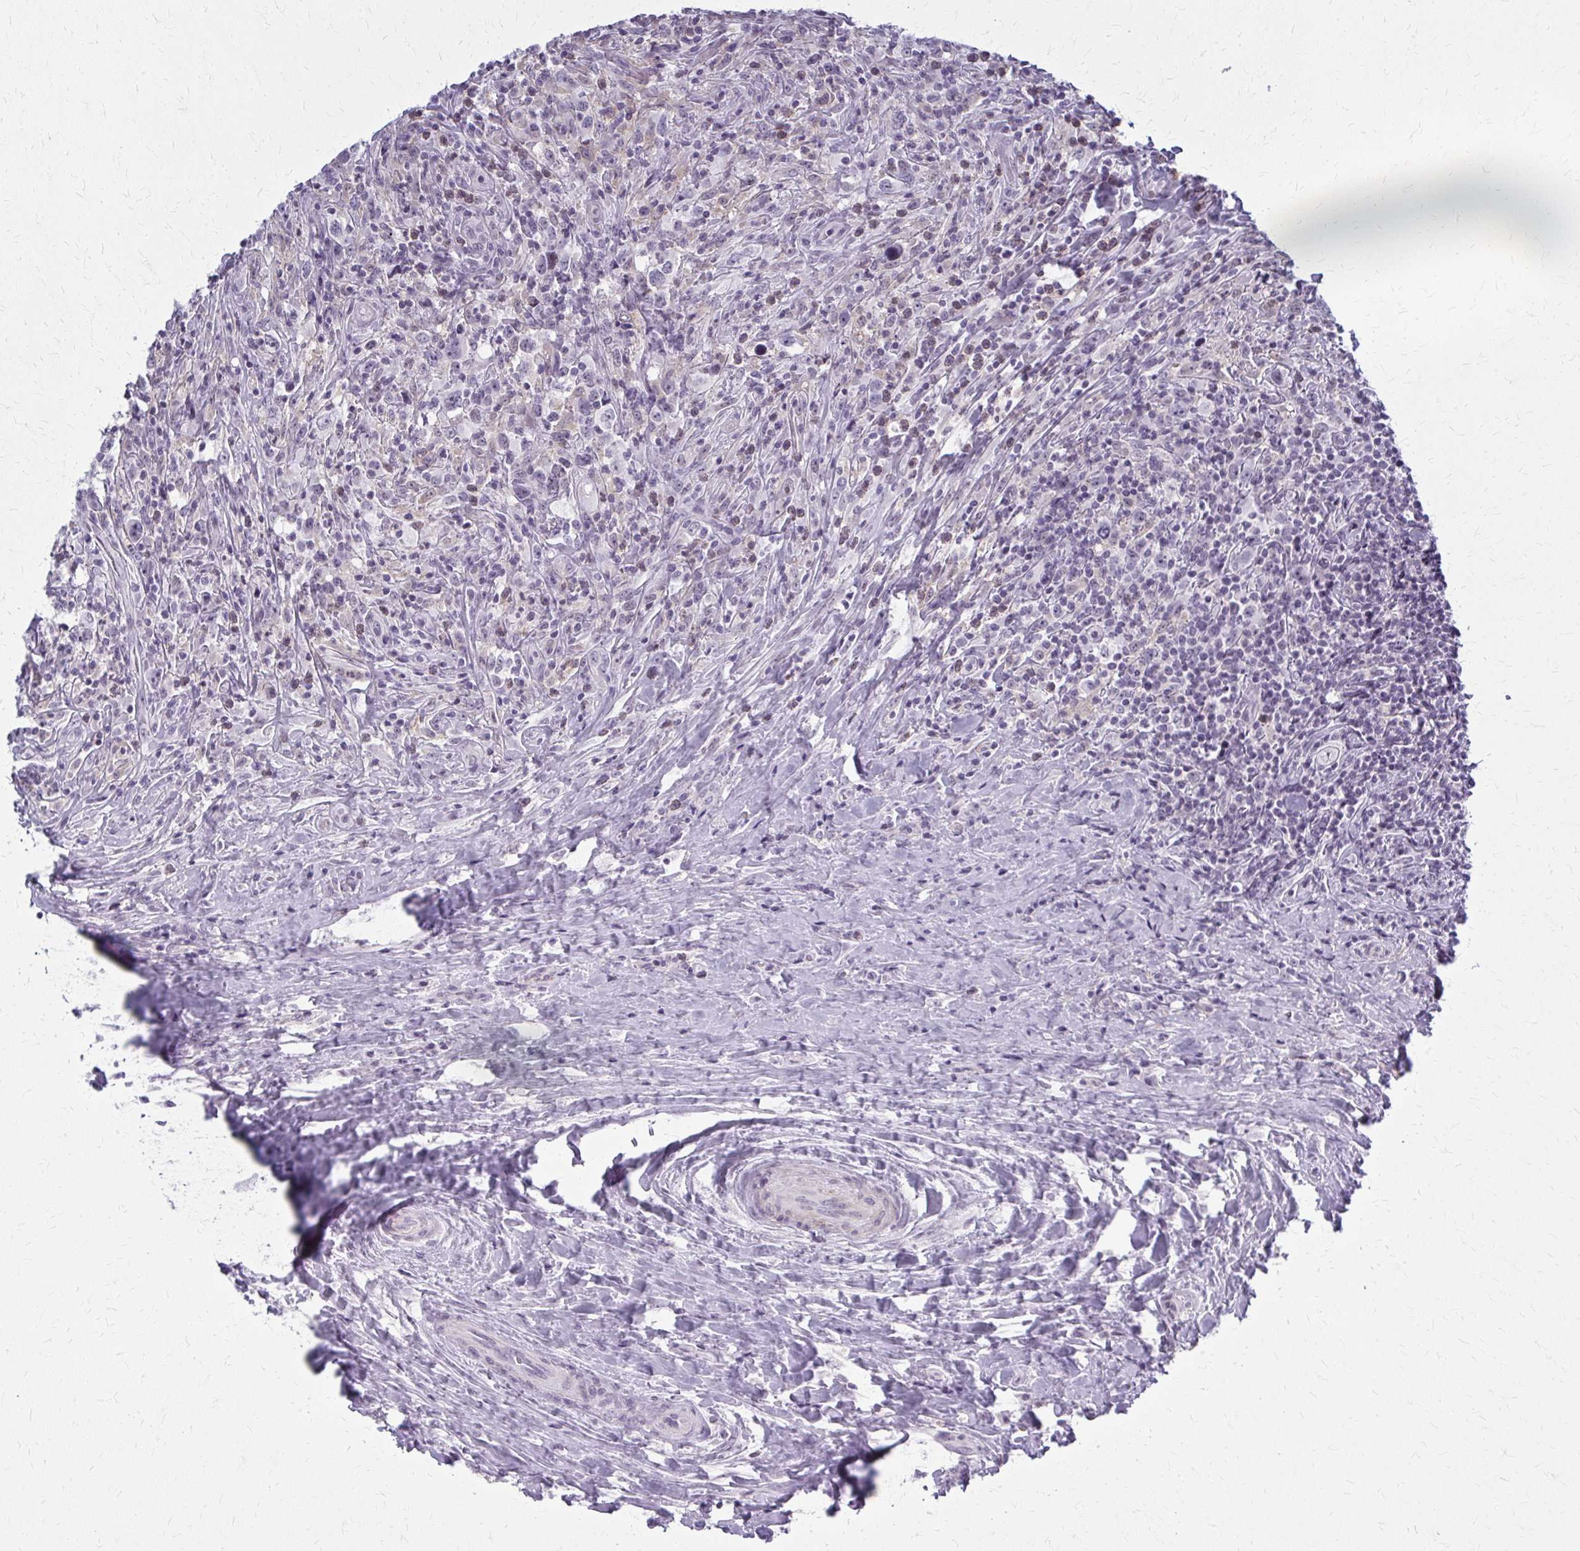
{"staining": {"intensity": "negative", "quantity": "none", "location": "none"}, "tissue": "lymphoma", "cell_type": "Tumor cells", "image_type": "cancer", "snomed": [{"axis": "morphology", "description": "Hodgkin's disease, NOS"}, {"axis": "topography", "description": "Lymph node"}], "caption": "This is an IHC micrograph of human lymphoma. There is no staining in tumor cells.", "gene": "CASQ2", "patient": {"sex": "female", "age": 18}}